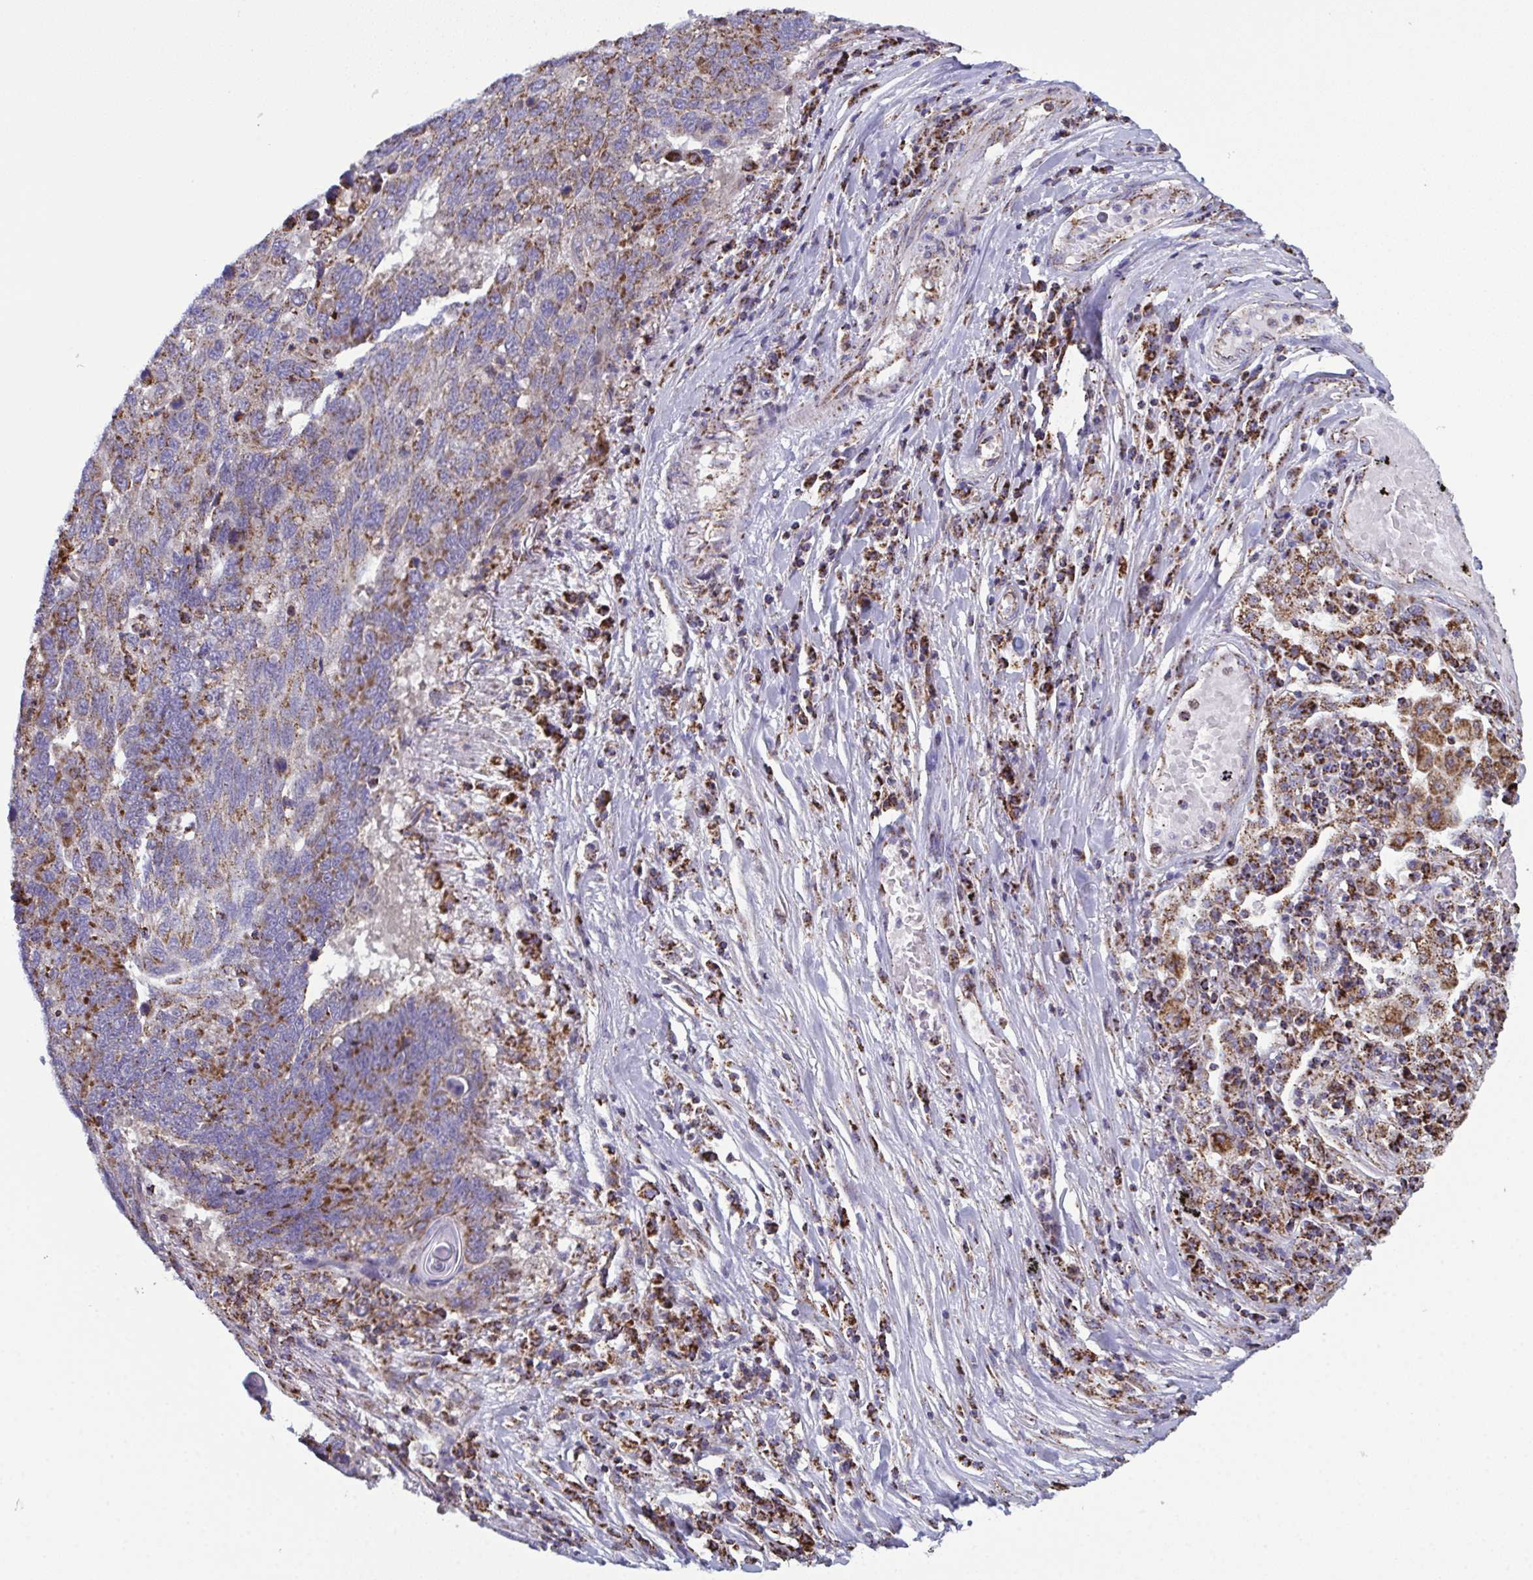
{"staining": {"intensity": "moderate", "quantity": ">75%", "location": "cytoplasmic/membranous"}, "tissue": "lung cancer", "cell_type": "Tumor cells", "image_type": "cancer", "snomed": [{"axis": "morphology", "description": "Squamous cell carcinoma, NOS"}, {"axis": "topography", "description": "Lung"}], "caption": "Immunohistochemistry (IHC) (DAB (3,3'-diaminobenzidine)) staining of human lung cancer demonstrates moderate cytoplasmic/membranous protein expression in about >75% of tumor cells.", "gene": "CSDE1", "patient": {"sex": "male", "age": 73}}